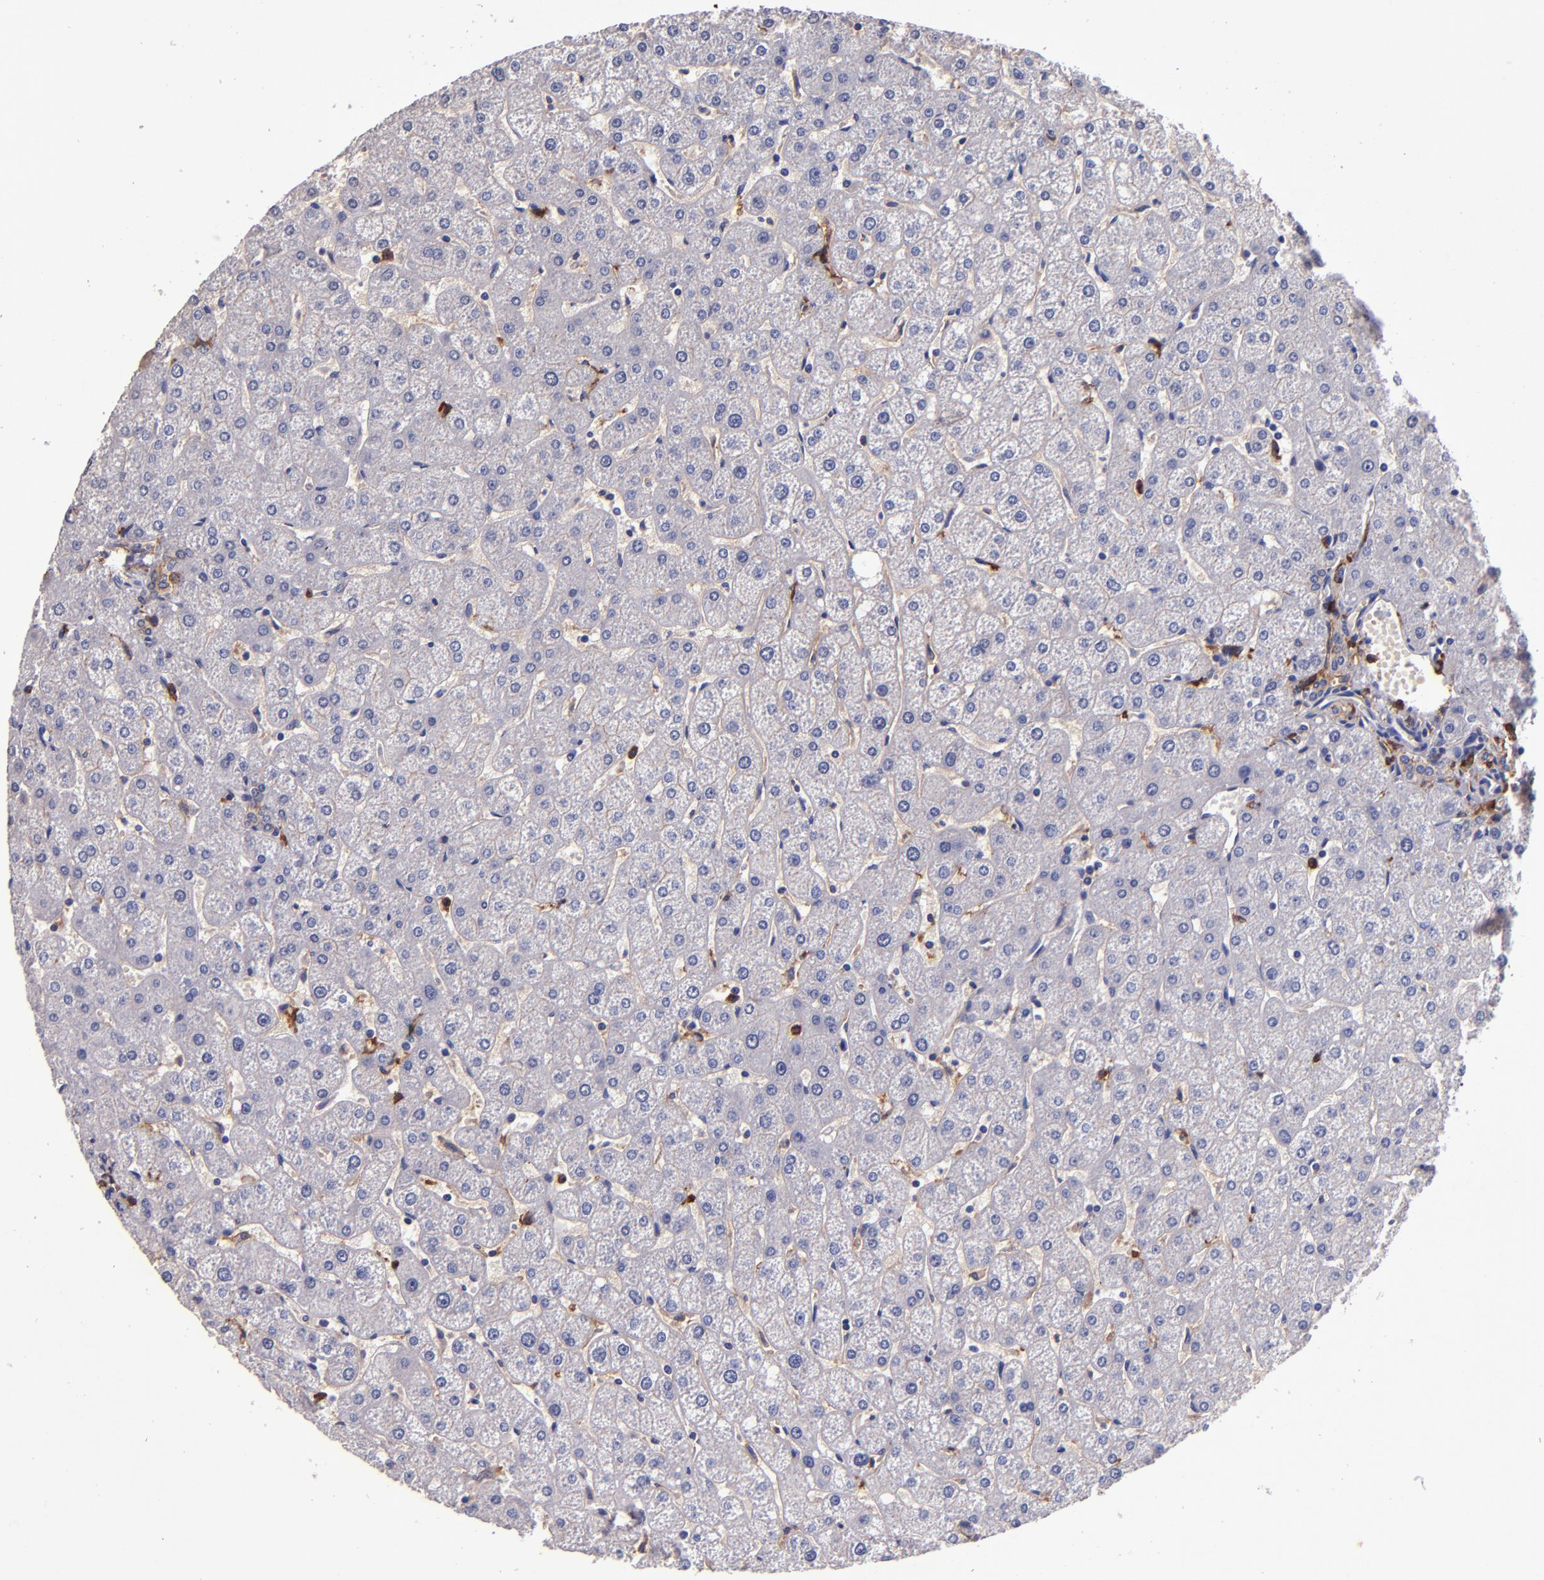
{"staining": {"intensity": "negative", "quantity": "none", "location": "none"}, "tissue": "liver", "cell_type": "Cholangiocytes", "image_type": "normal", "snomed": [{"axis": "morphology", "description": "Normal tissue, NOS"}, {"axis": "topography", "description": "Liver"}], "caption": "A high-resolution image shows IHC staining of benign liver, which reveals no significant expression in cholangiocytes. Nuclei are stained in blue.", "gene": "SIRPA", "patient": {"sex": "male", "age": 67}}